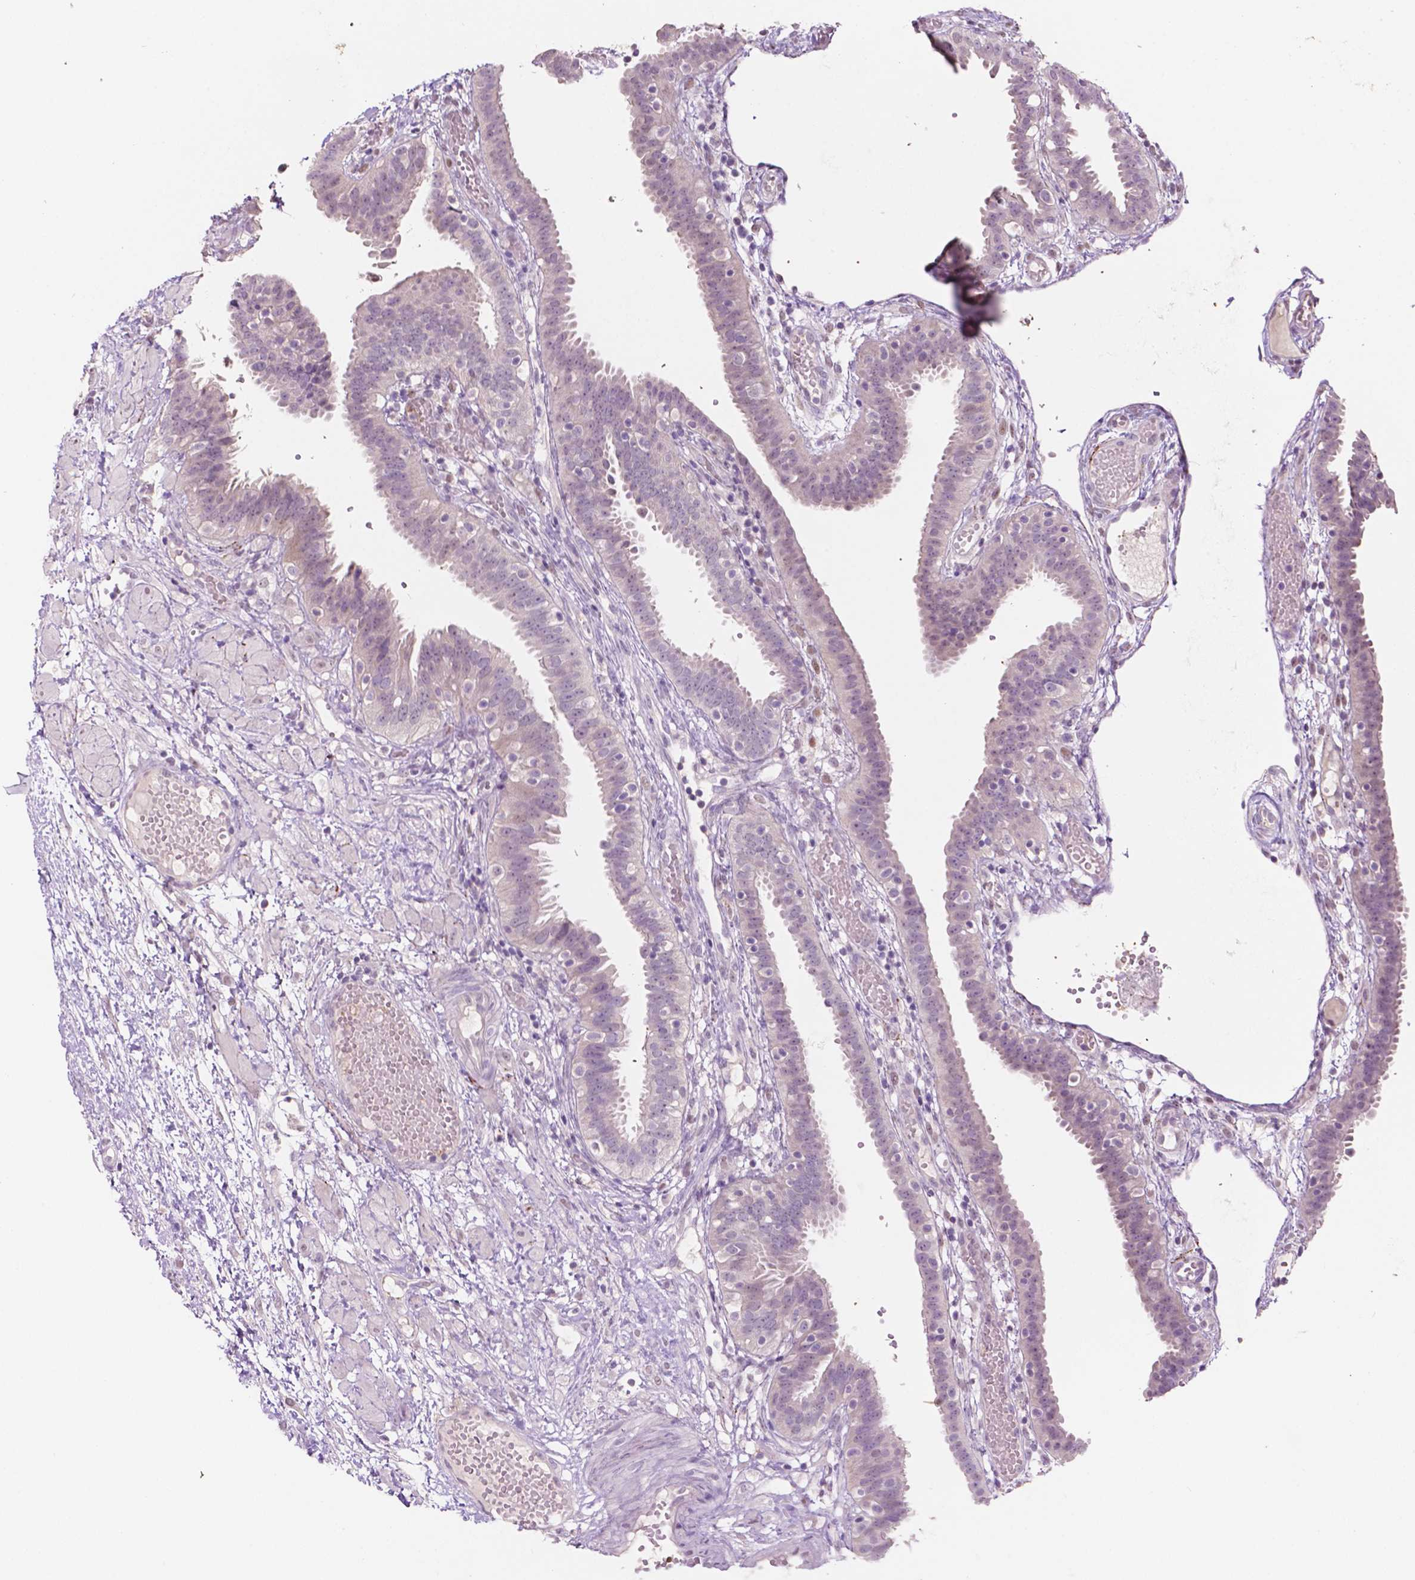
{"staining": {"intensity": "strong", "quantity": "25%-75%", "location": "cytoplasmic/membranous"}, "tissue": "fallopian tube", "cell_type": "Glandular cells", "image_type": "normal", "snomed": [{"axis": "morphology", "description": "Normal tissue, NOS"}, {"axis": "topography", "description": "Fallopian tube"}], "caption": "Strong cytoplasmic/membranous protein expression is identified in approximately 25%-75% of glandular cells in fallopian tube. Nuclei are stained in blue.", "gene": "TM6SF2", "patient": {"sex": "female", "age": 37}}